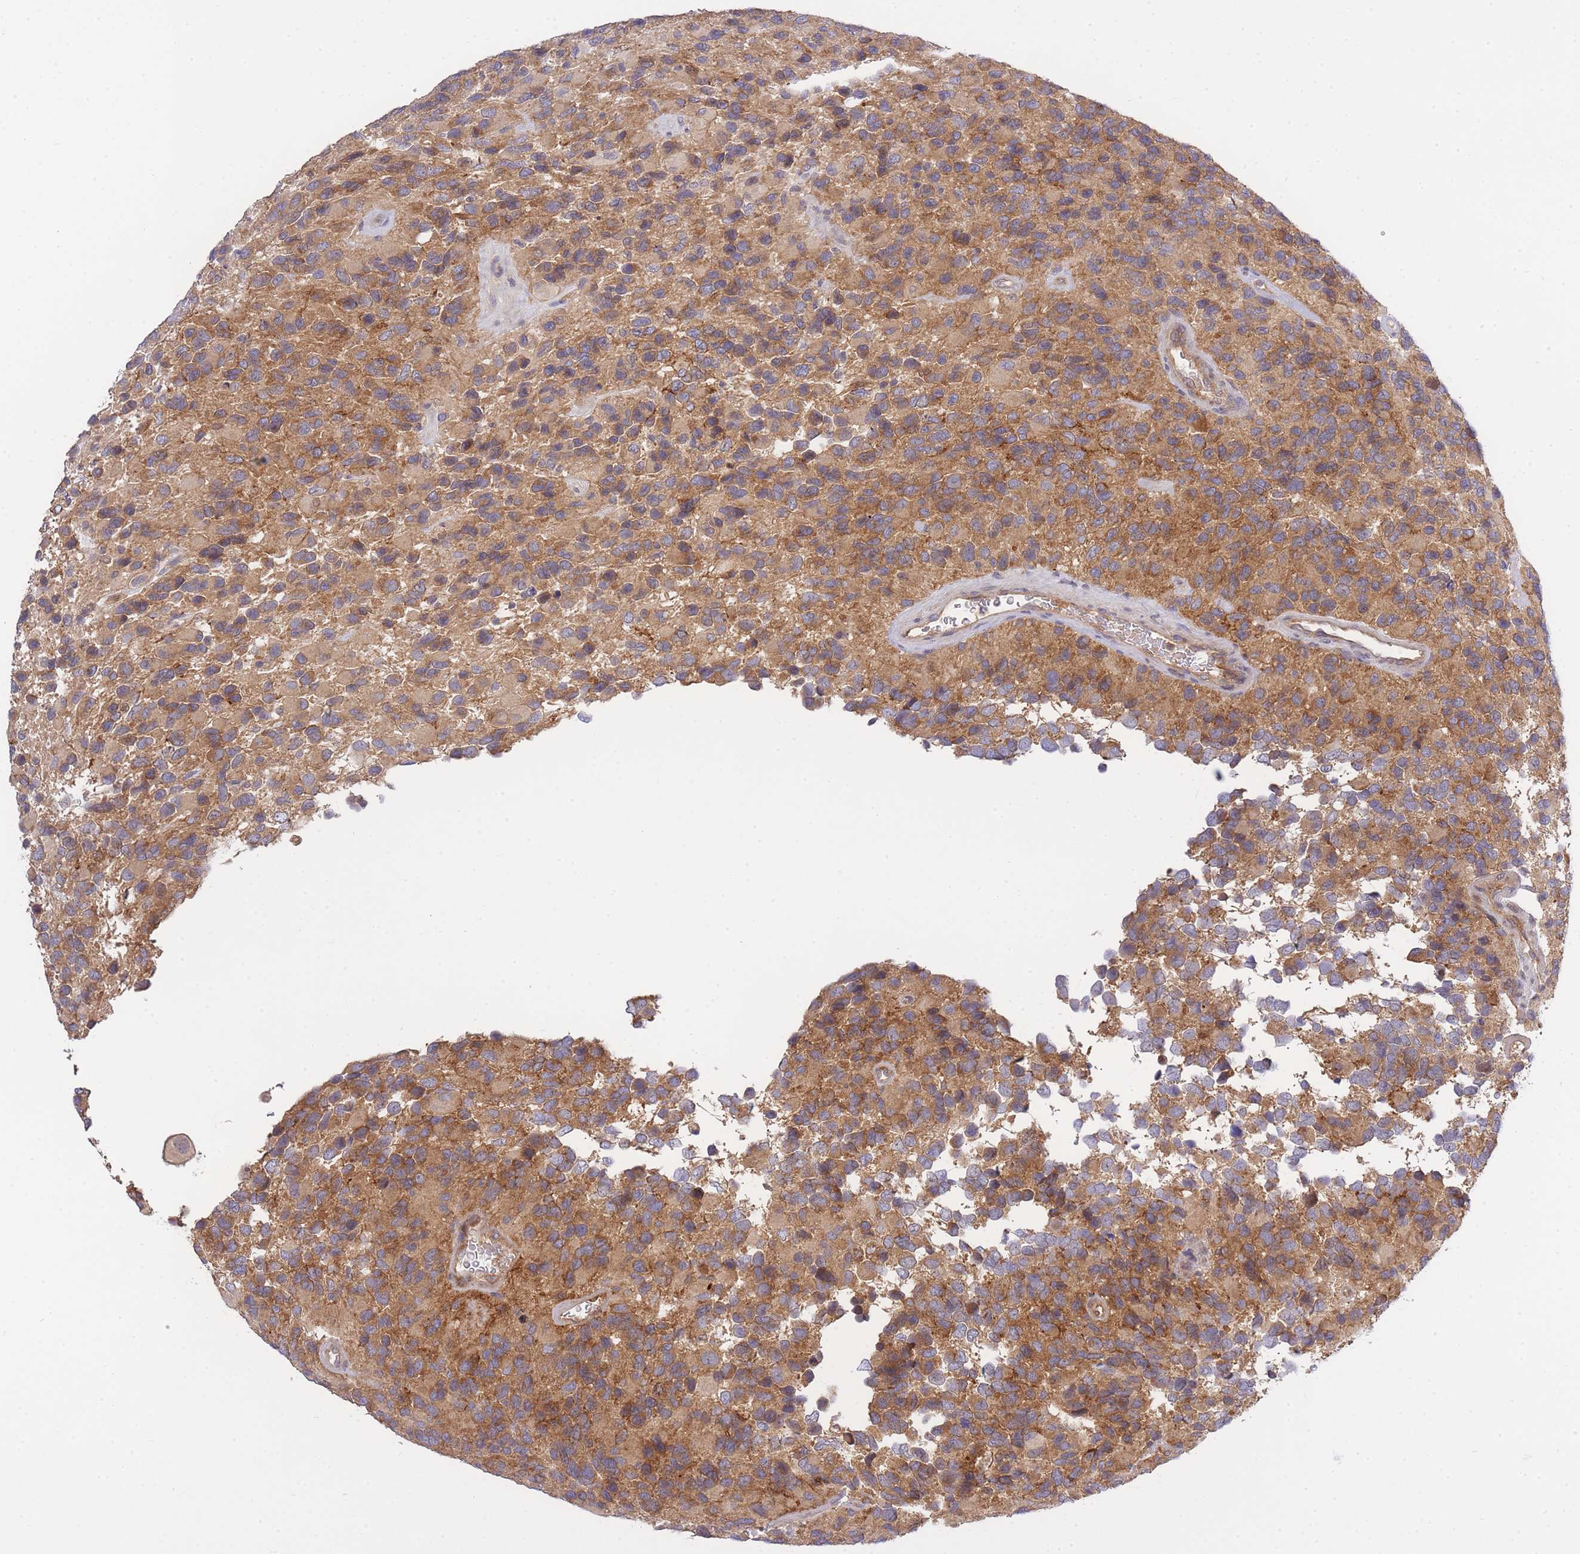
{"staining": {"intensity": "moderate", "quantity": ">75%", "location": "cytoplasmic/membranous"}, "tissue": "glioma", "cell_type": "Tumor cells", "image_type": "cancer", "snomed": [{"axis": "morphology", "description": "Glioma, malignant, High grade"}, {"axis": "topography", "description": "Brain"}], "caption": "This is a histology image of immunohistochemistry staining of glioma, which shows moderate positivity in the cytoplasmic/membranous of tumor cells.", "gene": "EIF2B2", "patient": {"sex": "male", "age": 77}}